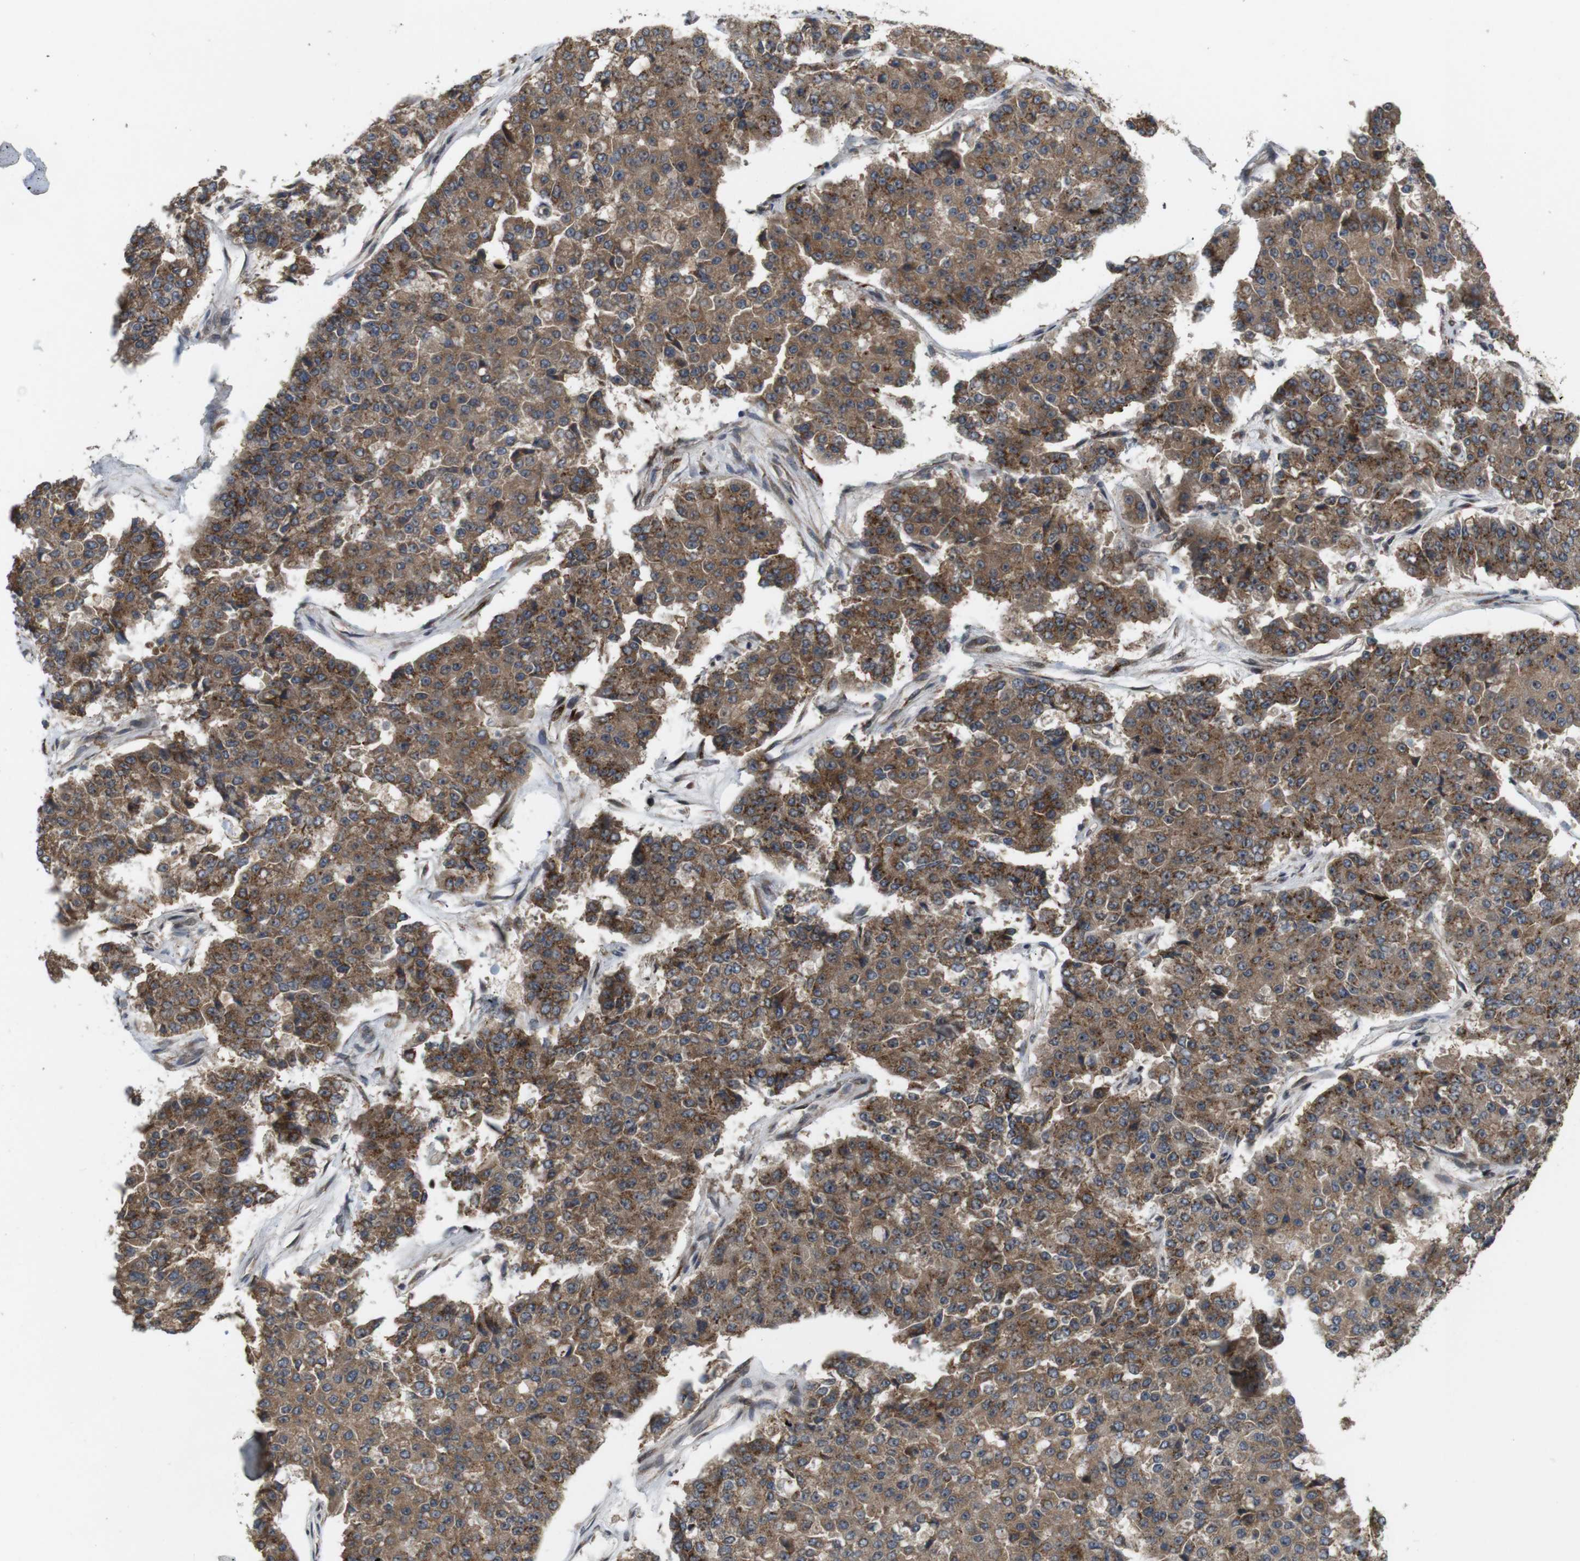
{"staining": {"intensity": "moderate", "quantity": ">75%", "location": "cytoplasmic/membranous"}, "tissue": "pancreatic cancer", "cell_type": "Tumor cells", "image_type": "cancer", "snomed": [{"axis": "morphology", "description": "Adenocarcinoma, NOS"}, {"axis": "topography", "description": "Pancreas"}], "caption": "Pancreatic cancer (adenocarcinoma) tissue displays moderate cytoplasmic/membranous expression in approximately >75% of tumor cells", "gene": "EFCAB14", "patient": {"sex": "male", "age": 50}}